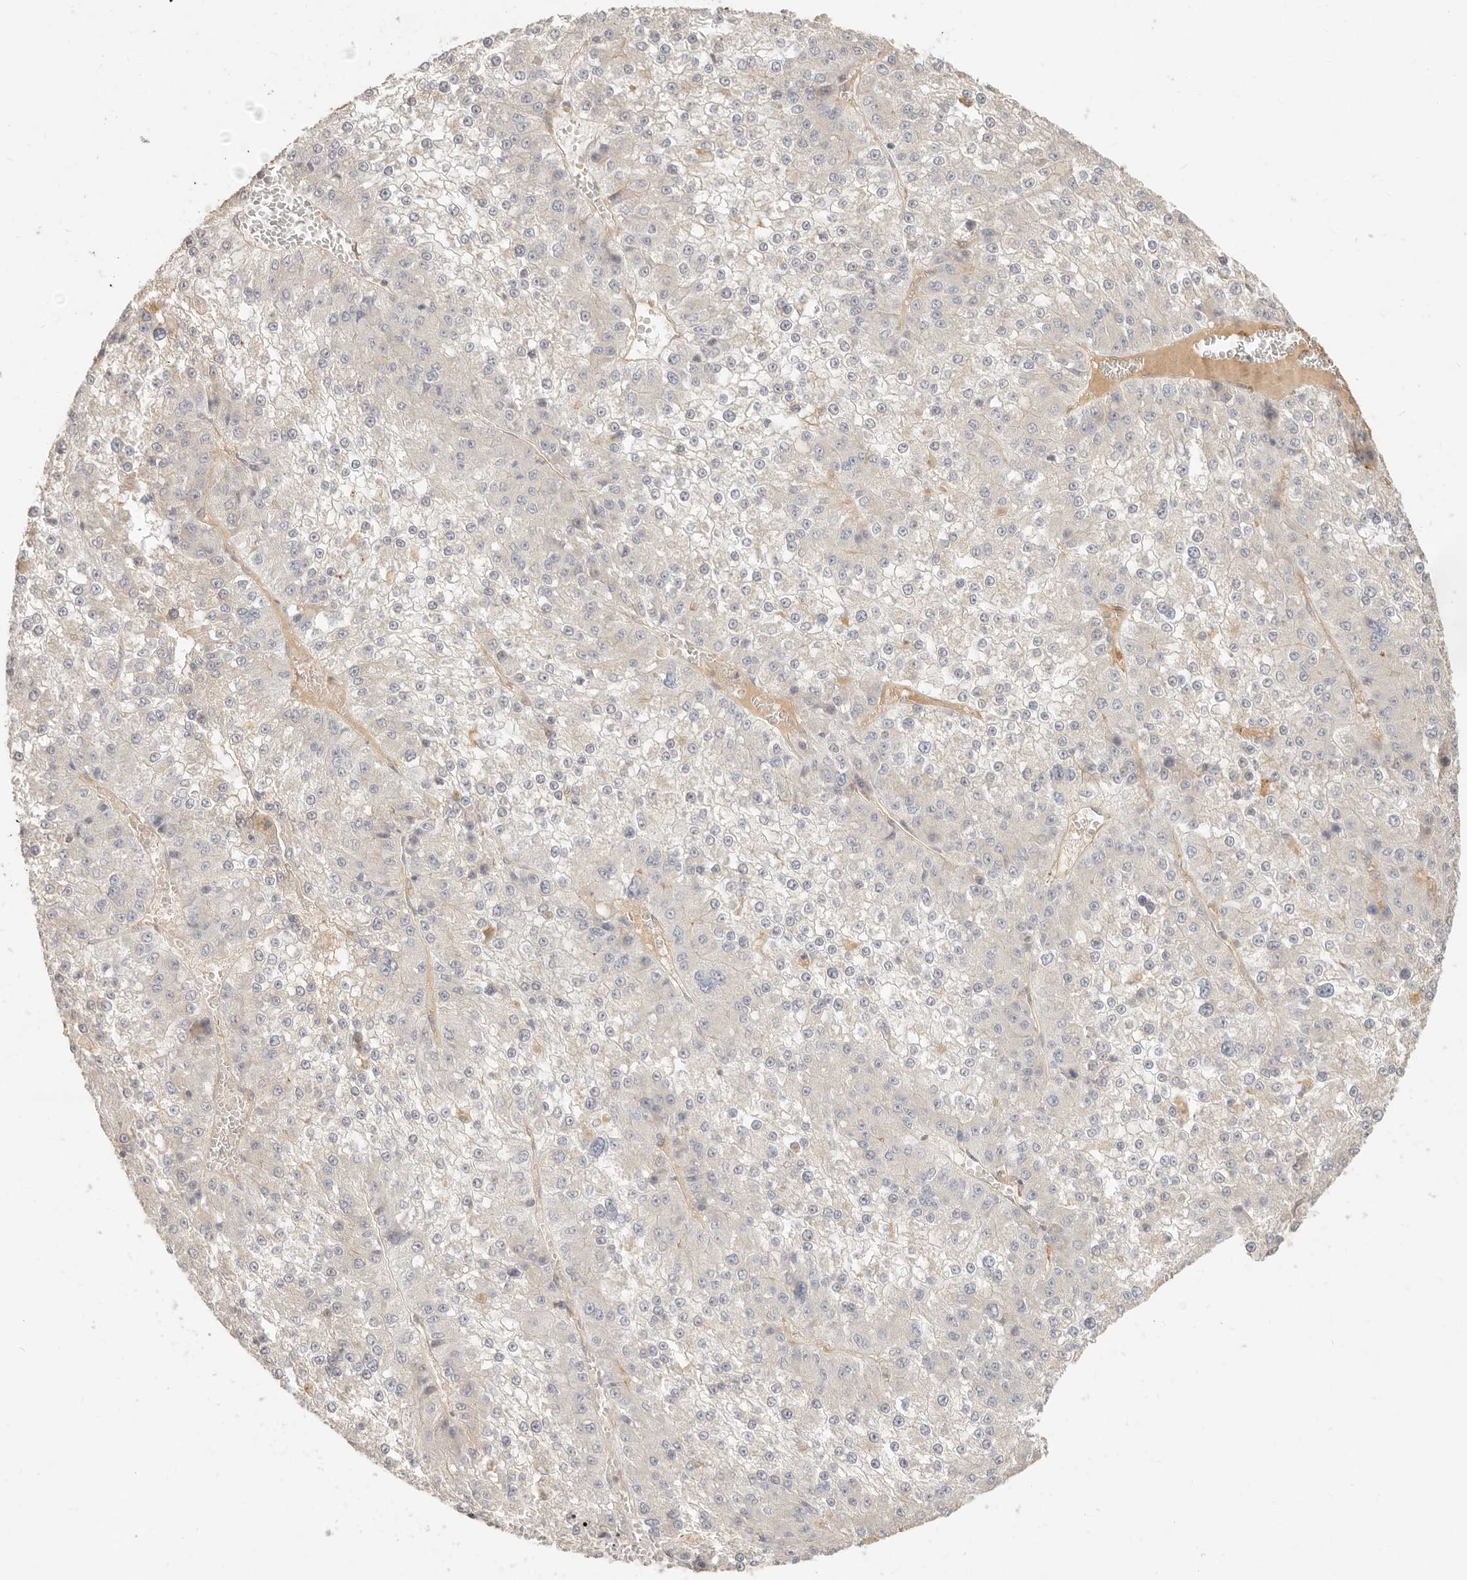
{"staining": {"intensity": "negative", "quantity": "none", "location": "none"}, "tissue": "liver cancer", "cell_type": "Tumor cells", "image_type": "cancer", "snomed": [{"axis": "morphology", "description": "Carcinoma, Hepatocellular, NOS"}, {"axis": "topography", "description": "Liver"}], "caption": "An image of human liver cancer is negative for staining in tumor cells.", "gene": "NECAP2", "patient": {"sex": "female", "age": 73}}